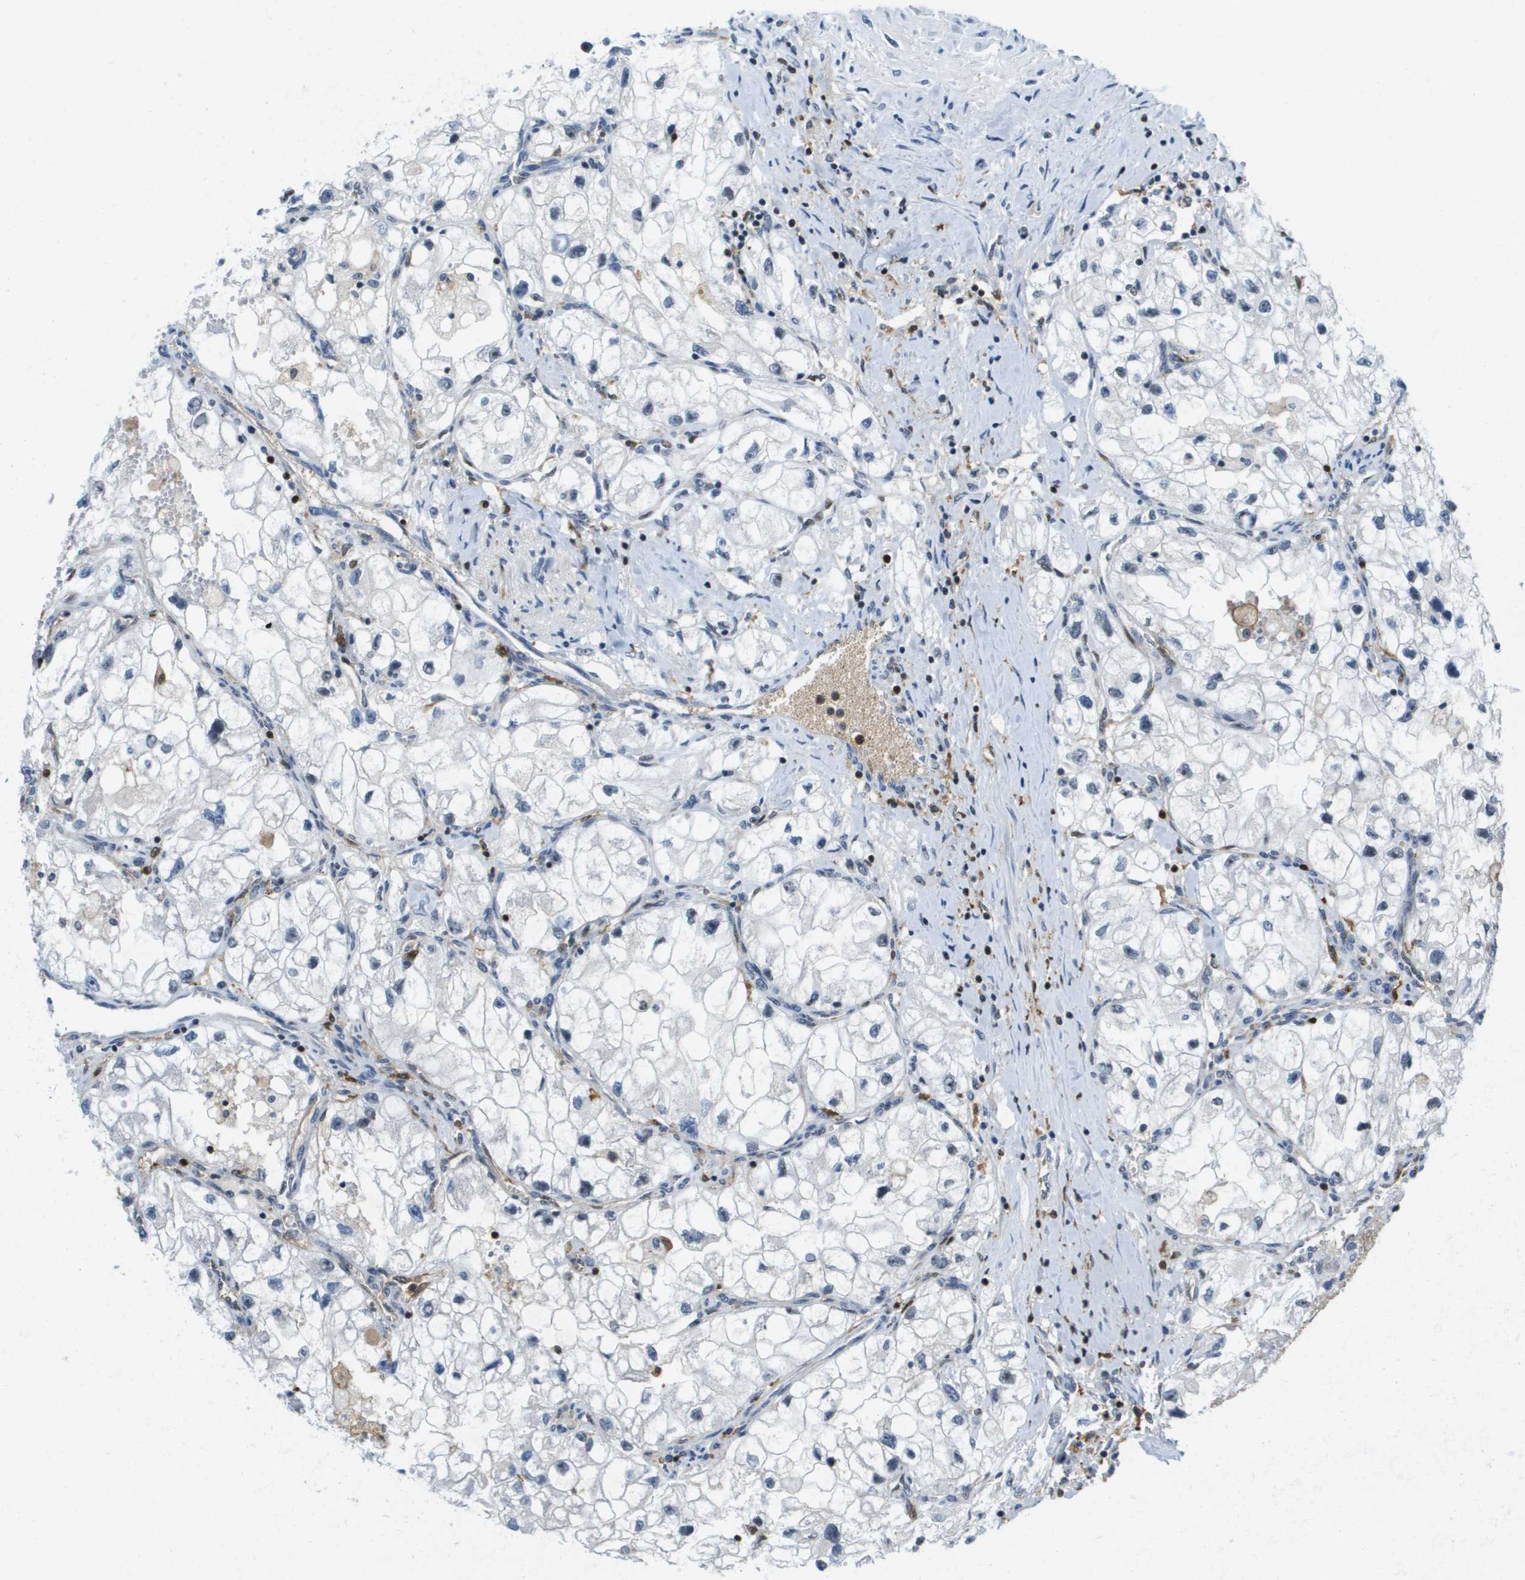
{"staining": {"intensity": "negative", "quantity": "none", "location": "none"}, "tissue": "renal cancer", "cell_type": "Tumor cells", "image_type": "cancer", "snomed": [{"axis": "morphology", "description": "Adenocarcinoma, NOS"}, {"axis": "topography", "description": "Kidney"}], "caption": "Human renal cancer stained for a protein using immunohistochemistry (IHC) shows no staining in tumor cells.", "gene": "EP400", "patient": {"sex": "female", "age": 70}}